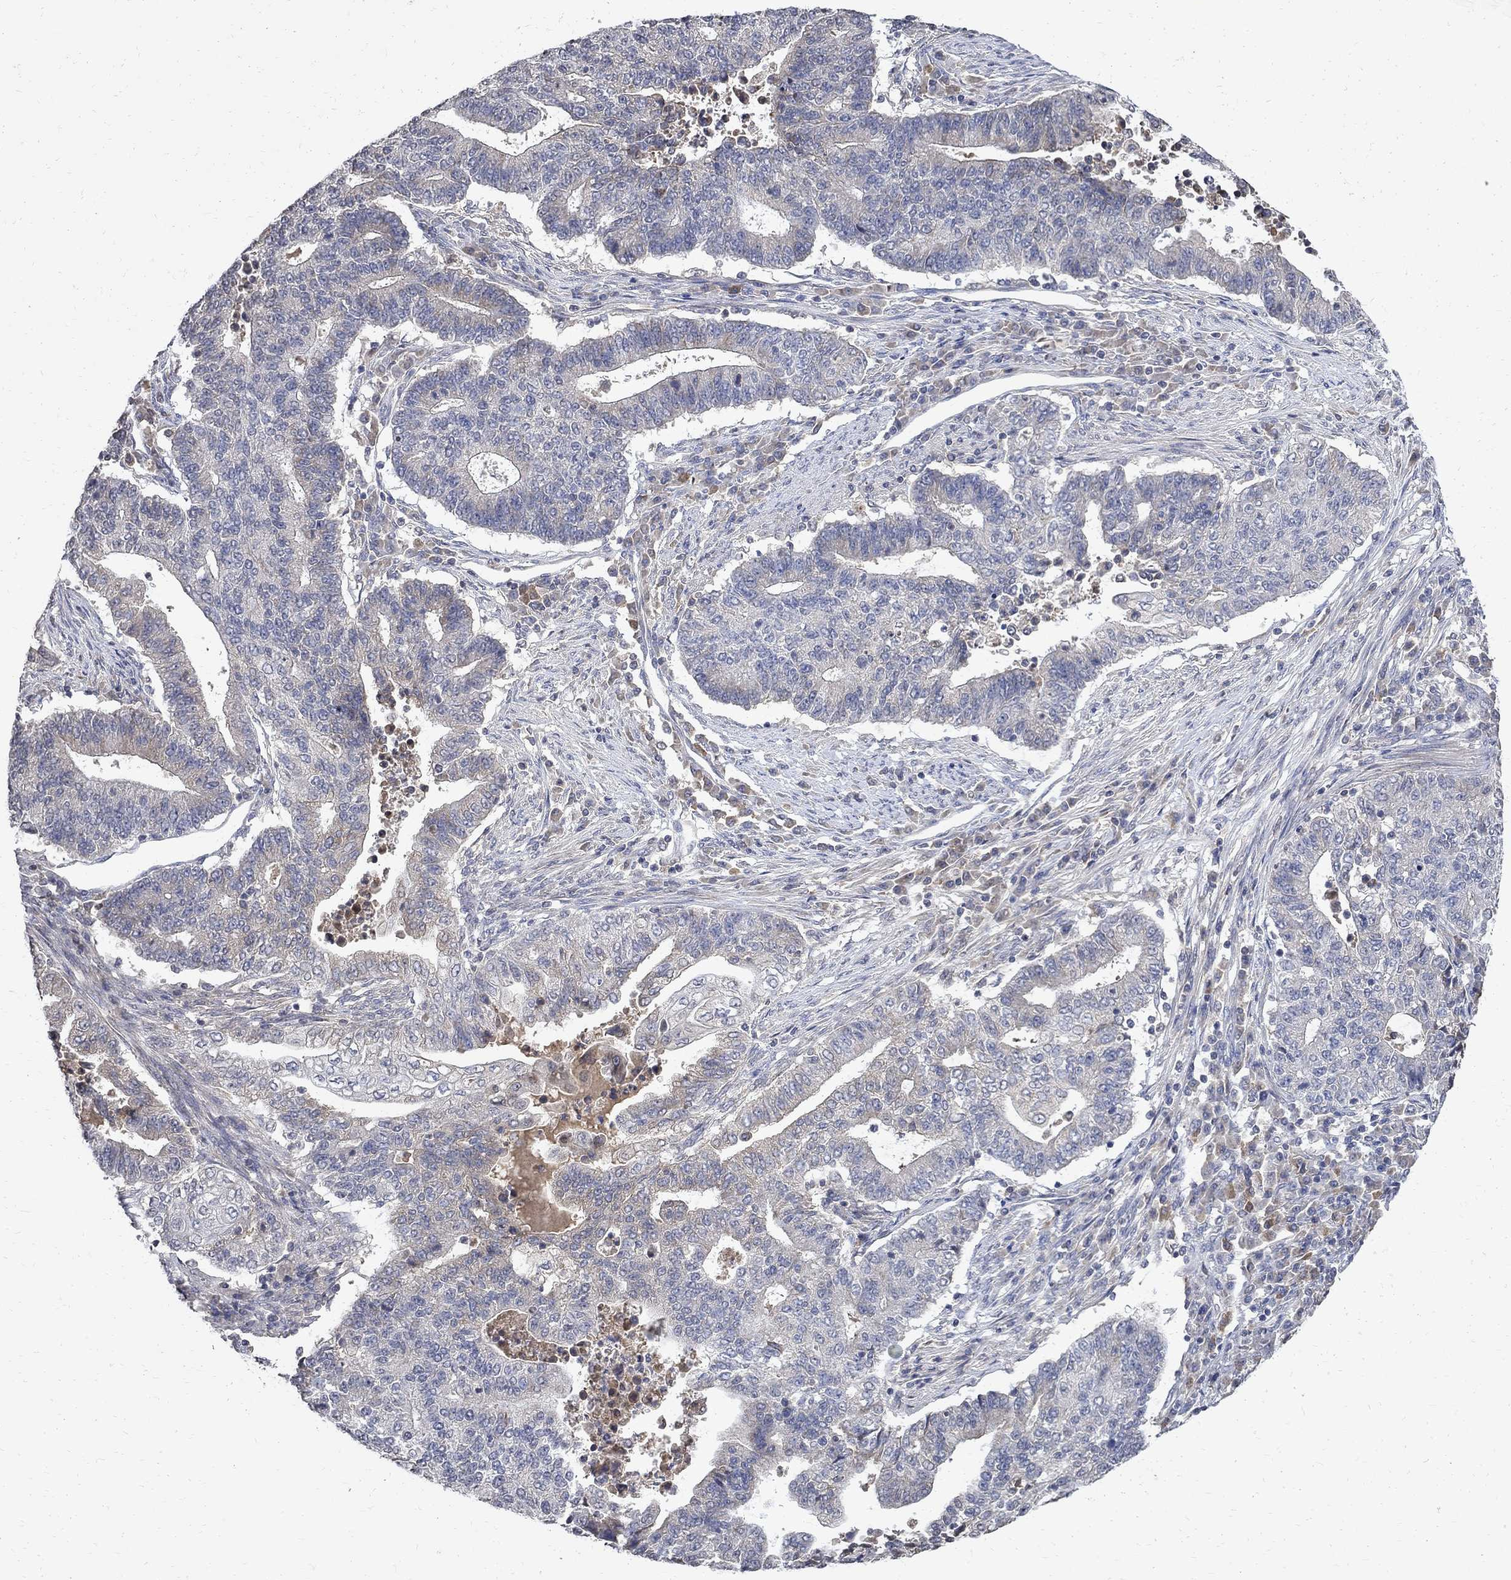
{"staining": {"intensity": "weak", "quantity": "<25%", "location": "cytoplasmic/membranous"}, "tissue": "endometrial cancer", "cell_type": "Tumor cells", "image_type": "cancer", "snomed": [{"axis": "morphology", "description": "Adenocarcinoma, NOS"}, {"axis": "topography", "description": "Uterus"}, {"axis": "topography", "description": "Endometrium"}], "caption": "Tumor cells are negative for brown protein staining in endometrial adenocarcinoma.", "gene": "TMEM169", "patient": {"sex": "female", "age": 54}}